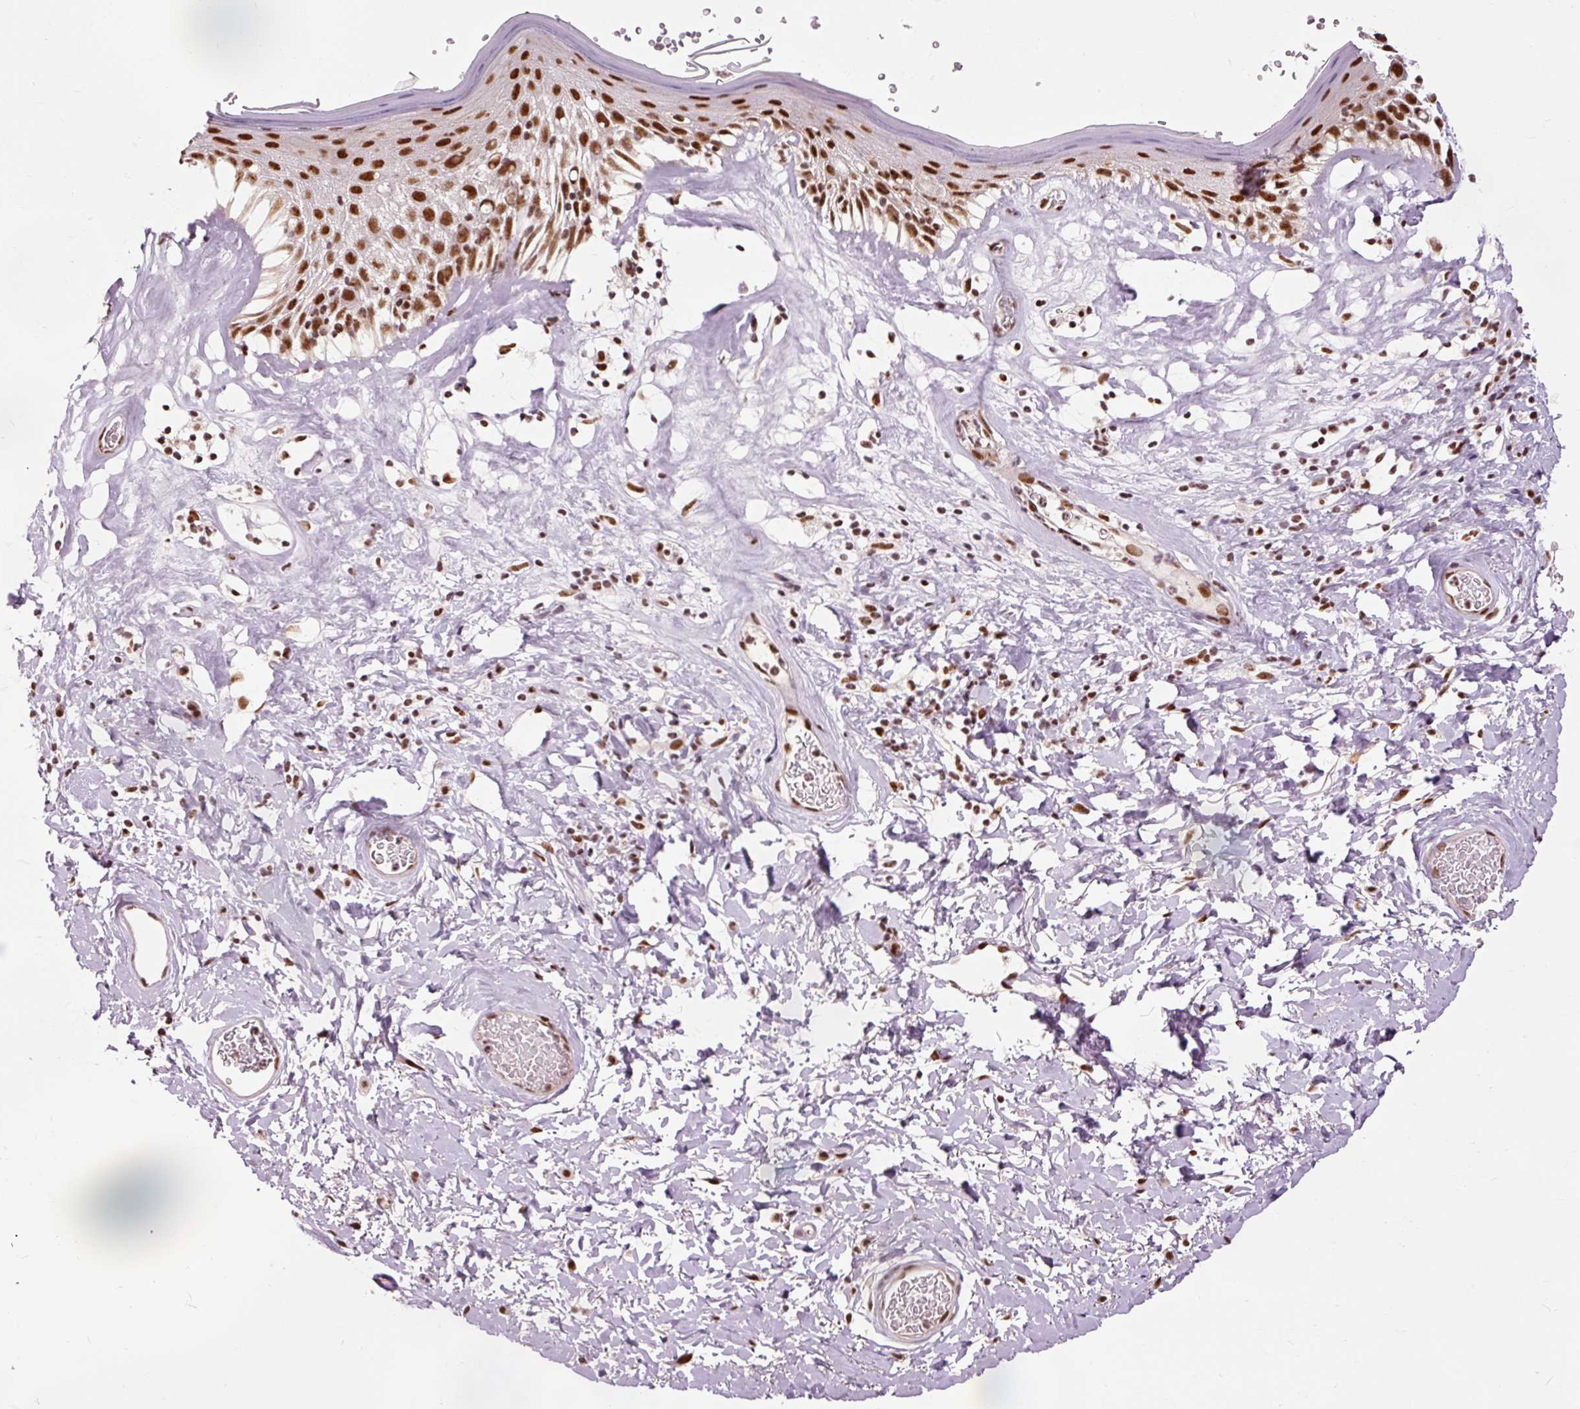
{"staining": {"intensity": "strong", "quantity": ">75%", "location": "nuclear"}, "tissue": "skin", "cell_type": "Epidermal cells", "image_type": "normal", "snomed": [{"axis": "morphology", "description": "Normal tissue, NOS"}, {"axis": "morphology", "description": "Inflammation, NOS"}, {"axis": "topography", "description": "Vulva"}], "caption": "This histopathology image reveals IHC staining of benign human skin, with high strong nuclear positivity in approximately >75% of epidermal cells.", "gene": "ZBTB44", "patient": {"sex": "female", "age": 86}}